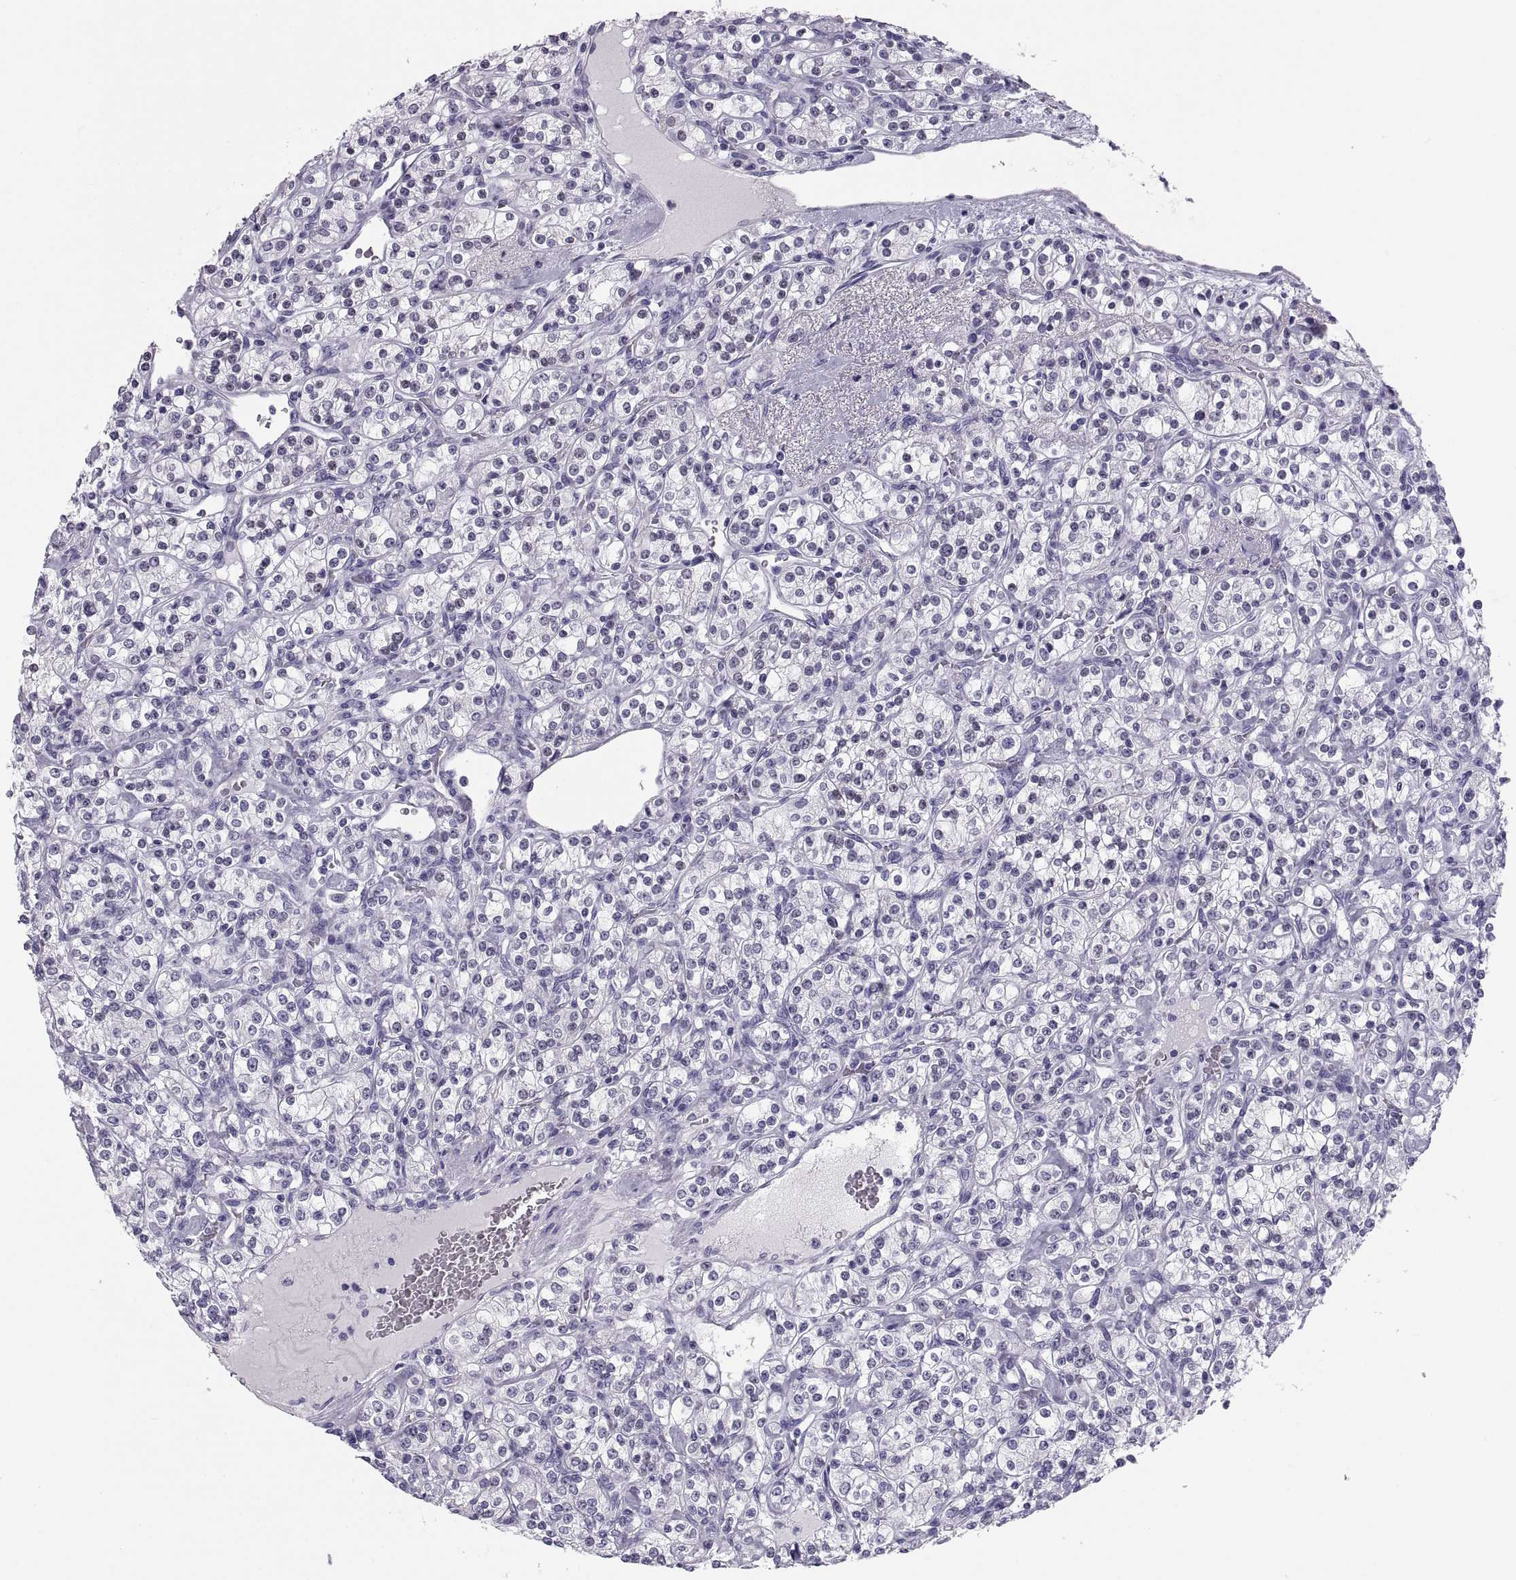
{"staining": {"intensity": "weak", "quantity": "<25%", "location": "cytoplasmic/membranous"}, "tissue": "renal cancer", "cell_type": "Tumor cells", "image_type": "cancer", "snomed": [{"axis": "morphology", "description": "Adenocarcinoma, NOS"}, {"axis": "topography", "description": "Kidney"}], "caption": "IHC of renal cancer demonstrates no staining in tumor cells. Brightfield microscopy of immunohistochemistry stained with DAB (brown) and hematoxylin (blue), captured at high magnification.", "gene": "PAX2", "patient": {"sex": "male", "age": 77}}